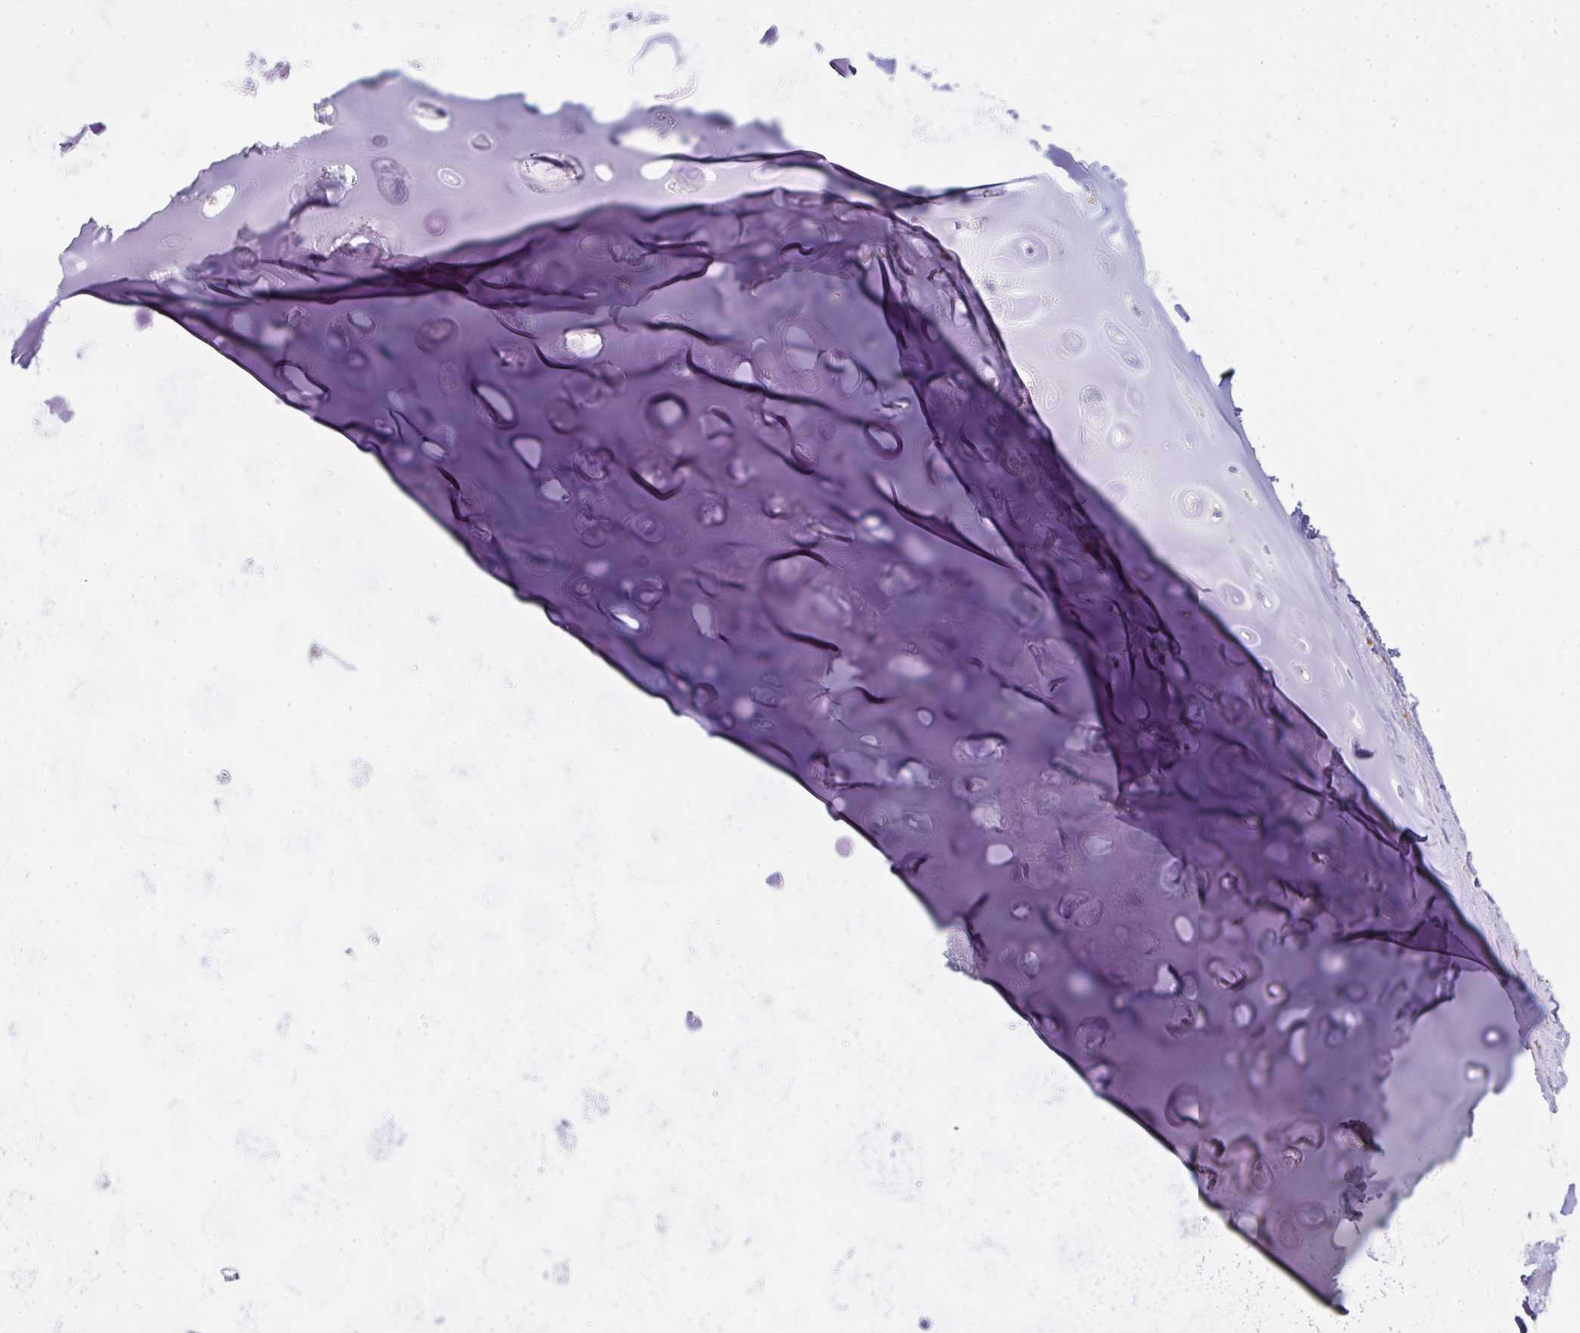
{"staining": {"intensity": "negative", "quantity": "none", "location": "none"}, "tissue": "soft tissue", "cell_type": "Chondrocytes", "image_type": "normal", "snomed": [{"axis": "morphology", "description": "Normal tissue, NOS"}, {"axis": "topography", "description": "Cartilage tissue"}, {"axis": "topography", "description": "Bronchus"}, {"axis": "topography", "description": "Peripheral nerve tissue"}], "caption": "This is an IHC histopathology image of unremarkable soft tissue. There is no expression in chondrocytes.", "gene": "SHROOM1", "patient": {"sex": "male", "age": 67}}